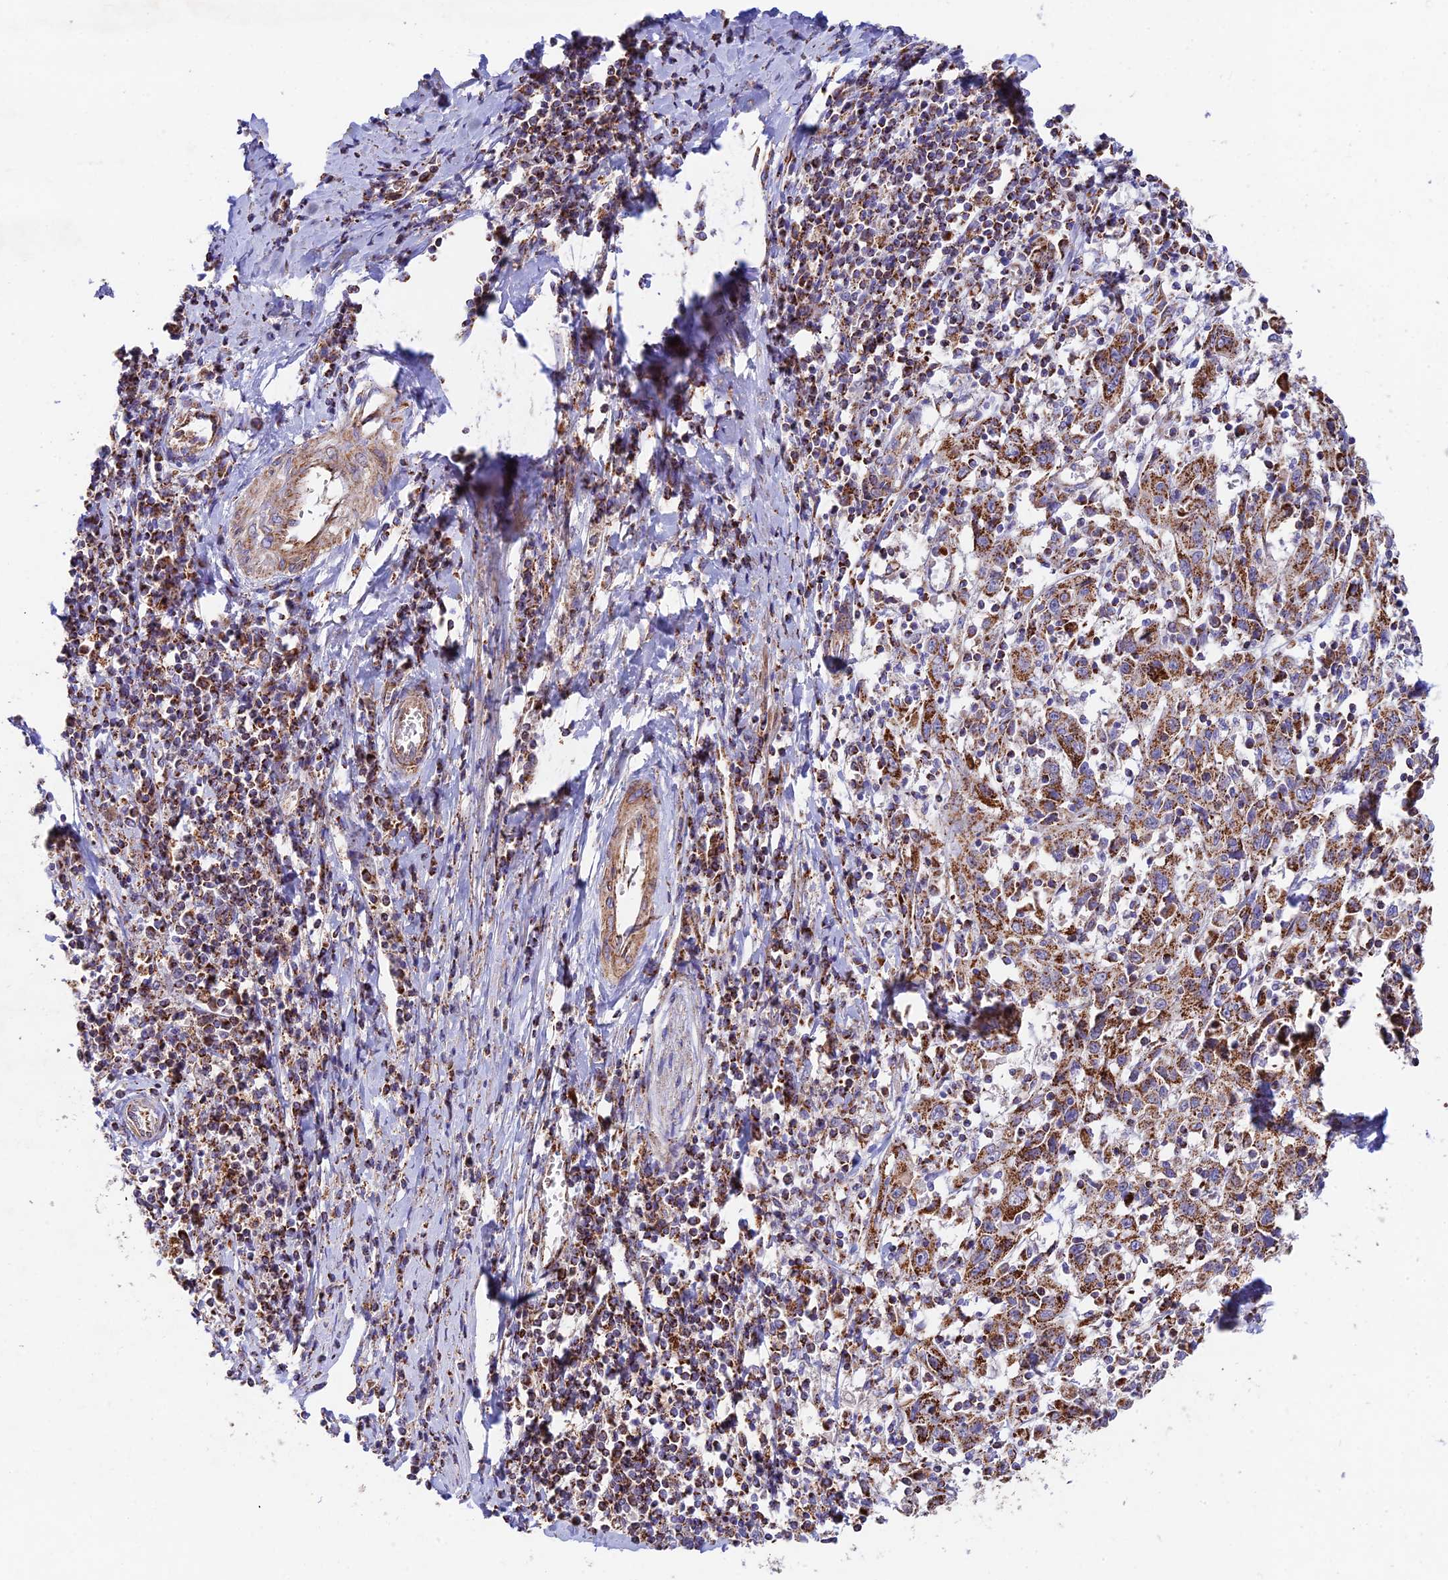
{"staining": {"intensity": "moderate", "quantity": ">75%", "location": "cytoplasmic/membranous"}, "tissue": "cervical cancer", "cell_type": "Tumor cells", "image_type": "cancer", "snomed": [{"axis": "morphology", "description": "Squamous cell carcinoma, NOS"}, {"axis": "topography", "description": "Cervix"}], "caption": "Immunohistochemistry micrograph of neoplastic tissue: cervical cancer (squamous cell carcinoma) stained using immunohistochemistry (IHC) demonstrates medium levels of moderate protein expression localized specifically in the cytoplasmic/membranous of tumor cells, appearing as a cytoplasmic/membranous brown color.", "gene": "KHDC3L", "patient": {"sex": "female", "age": 46}}